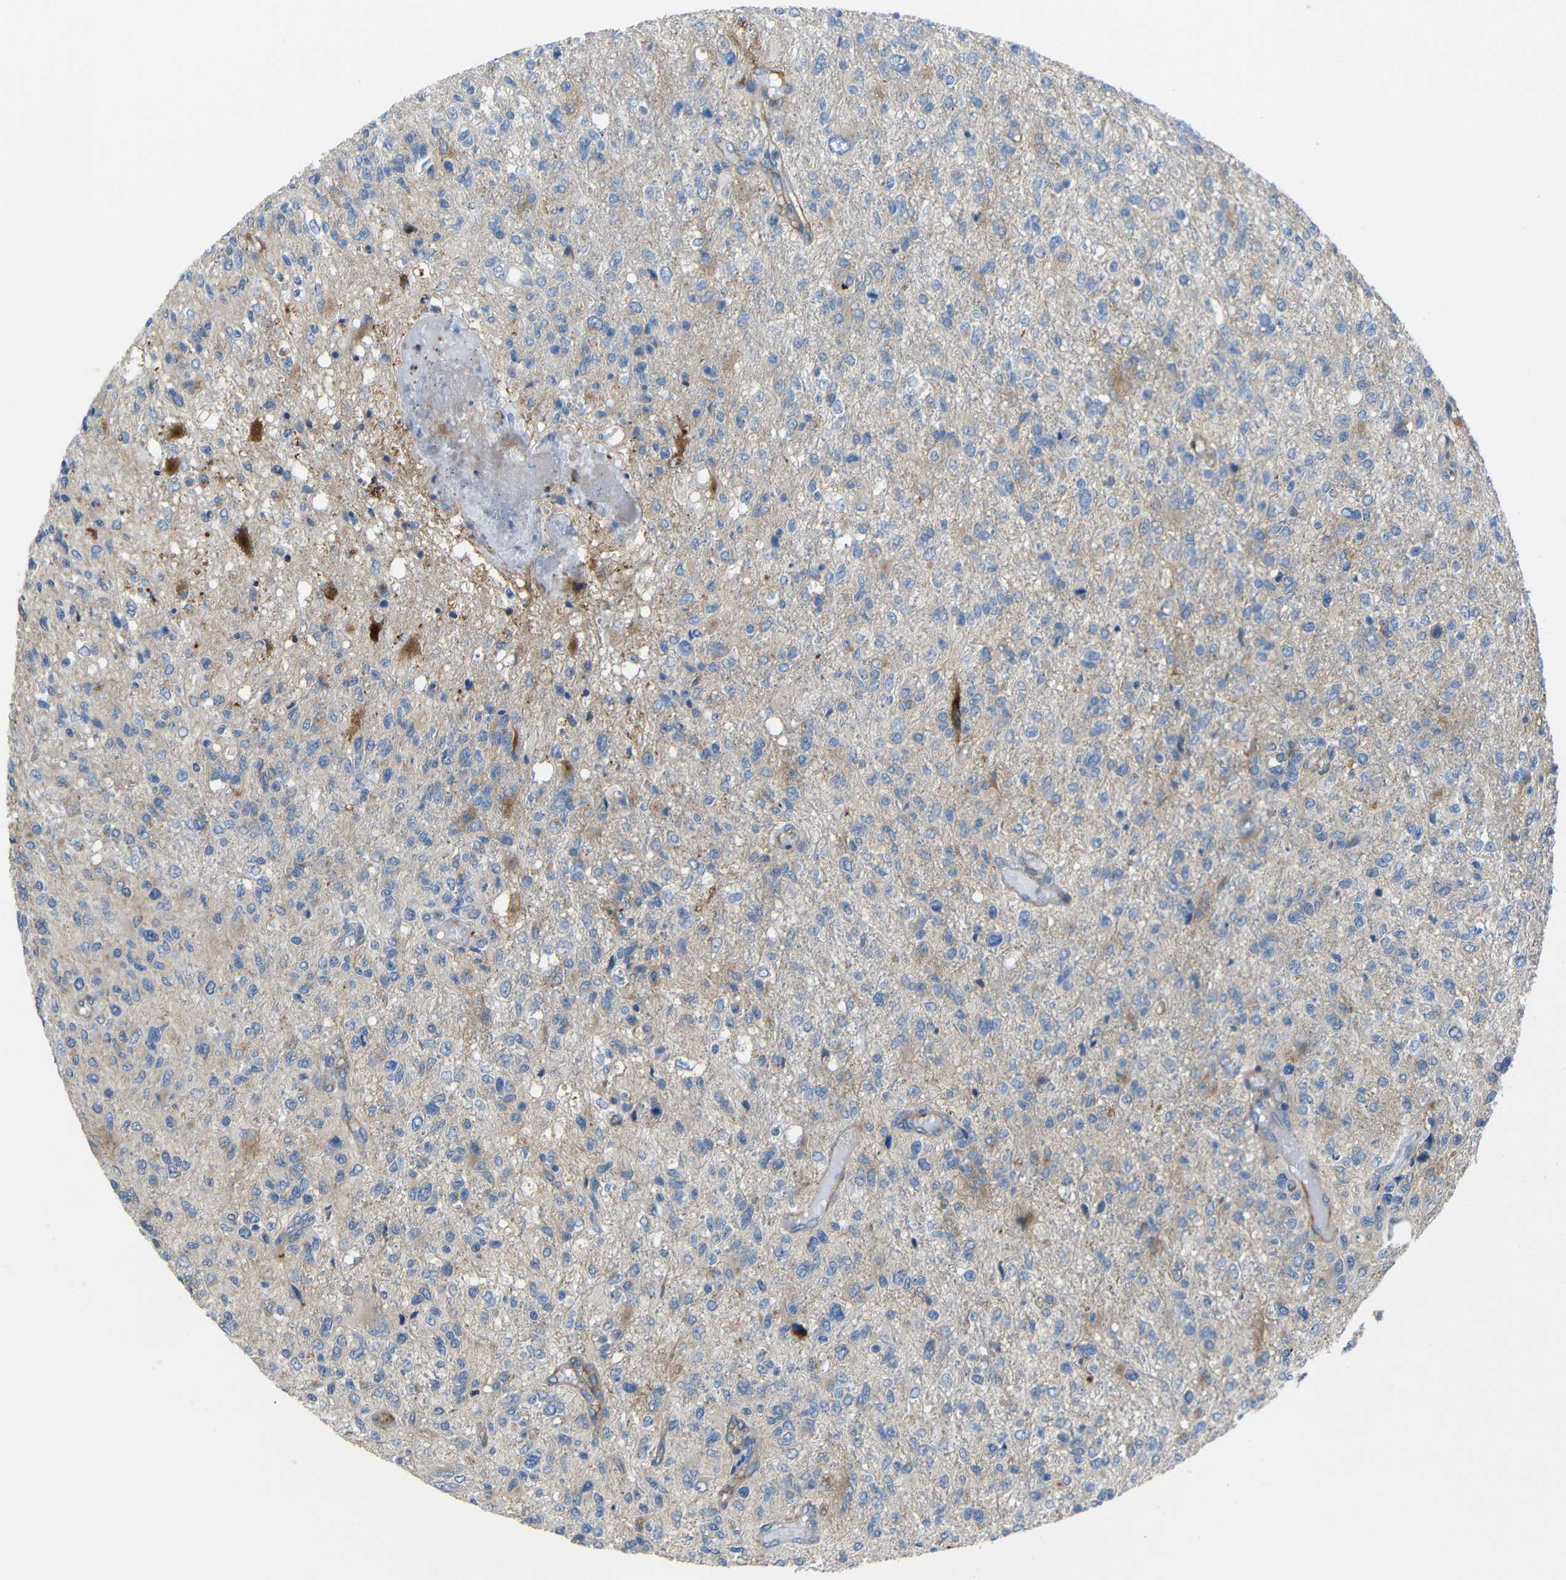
{"staining": {"intensity": "weak", "quantity": "25%-75%", "location": "cytoplasmic/membranous"}, "tissue": "glioma", "cell_type": "Tumor cells", "image_type": "cancer", "snomed": [{"axis": "morphology", "description": "Glioma, malignant, High grade"}, {"axis": "topography", "description": "Cerebral cortex"}], "caption": "Weak cytoplasmic/membranous expression is present in approximately 25%-75% of tumor cells in glioma. The staining is performed using DAB (3,3'-diaminobenzidine) brown chromogen to label protein expression. The nuclei are counter-stained blue using hematoxylin.", "gene": "SYPL1", "patient": {"sex": "male", "age": 76}}